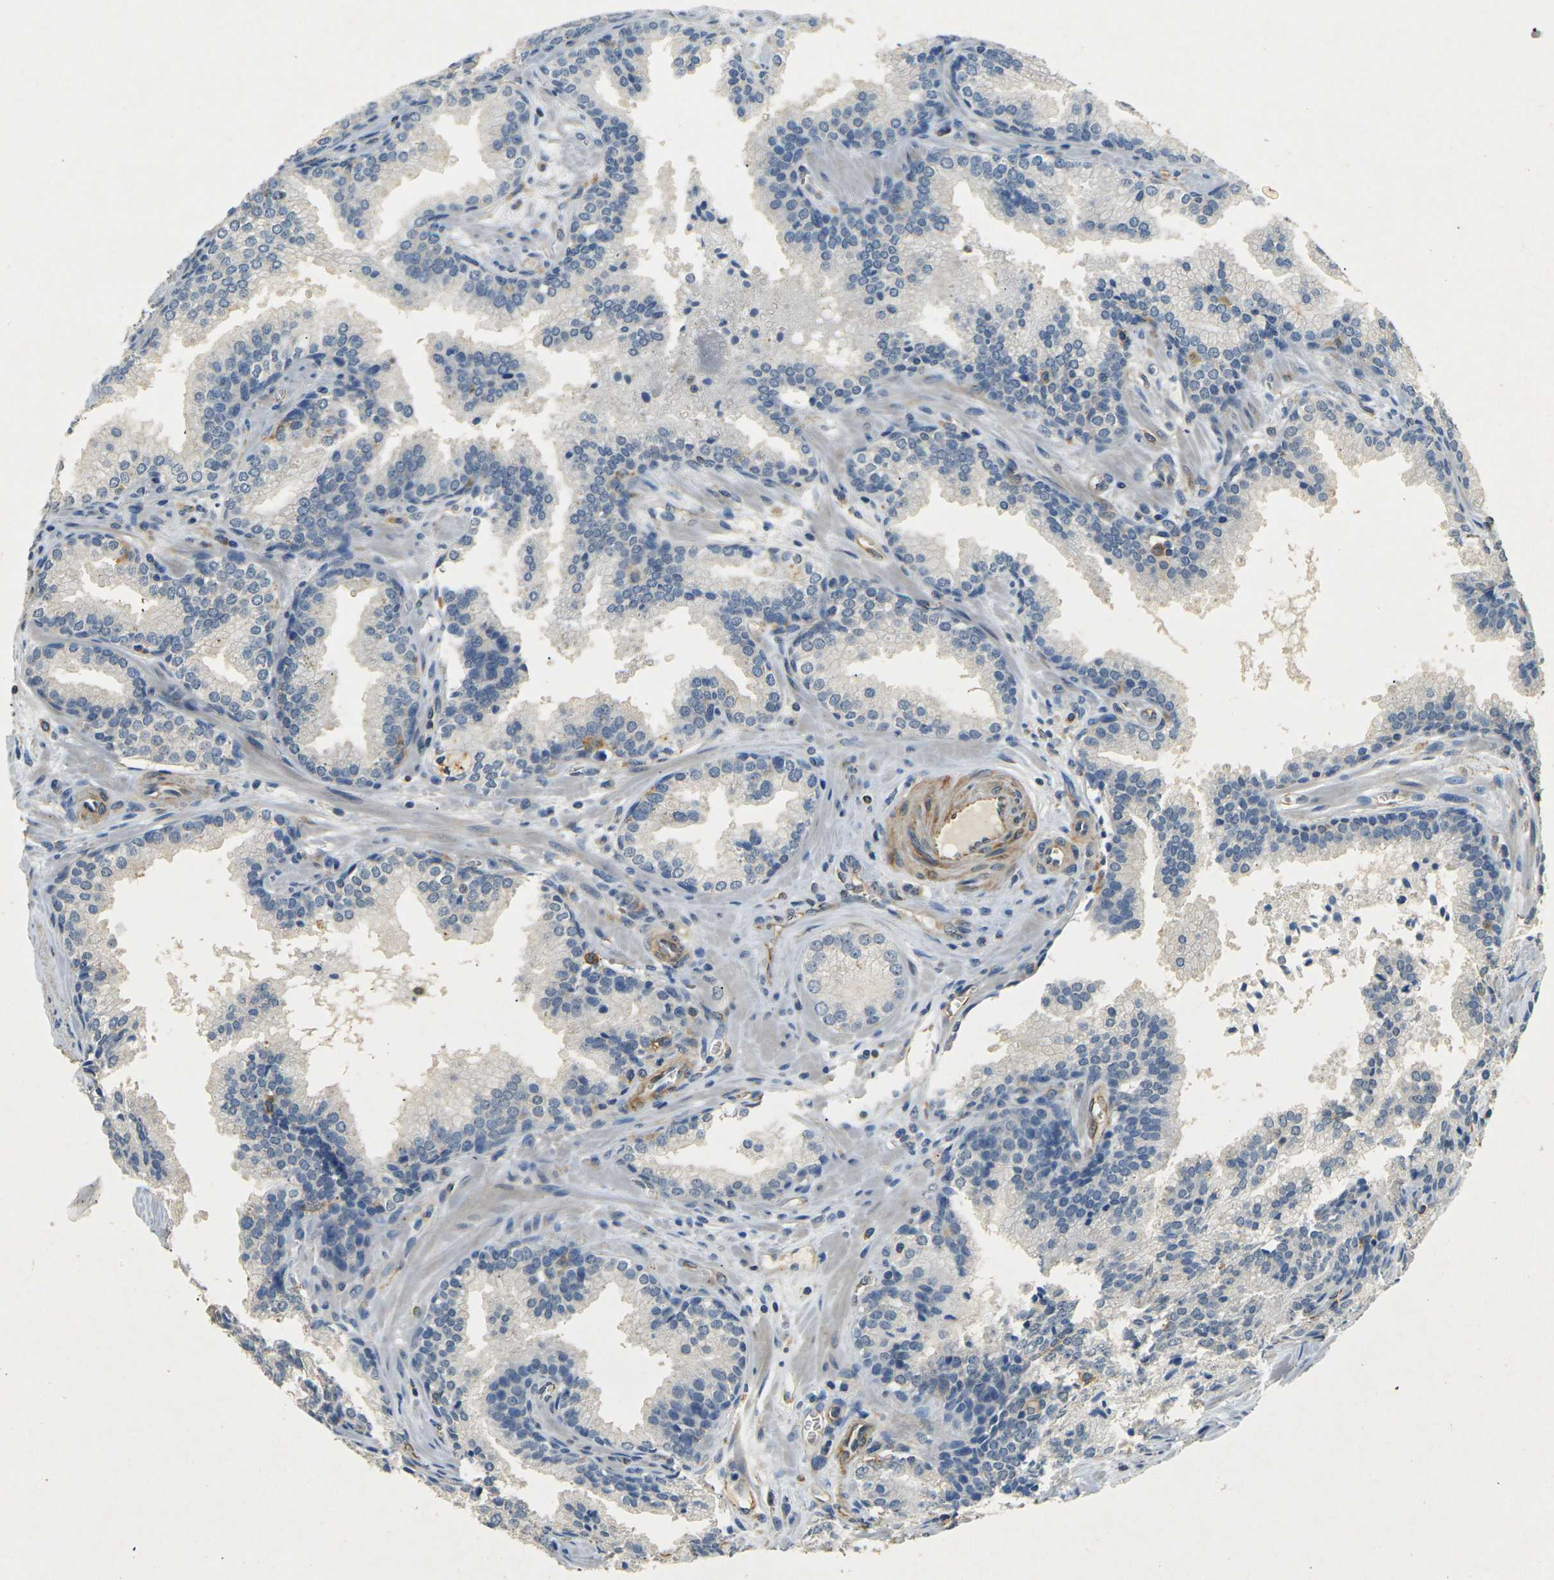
{"staining": {"intensity": "negative", "quantity": "none", "location": "none"}, "tissue": "prostate cancer", "cell_type": "Tumor cells", "image_type": "cancer", "snomed": [{"axis": "morphology", "description": "Adenocarcinoma, Low grade"}, {"axis": "topography", "description": "Prostate"}], "caption": "The histopathology image displays no staining of tumor cells in prostate adenocarcinoma (low-grade).", "gene": "SORT1", "patient": {"sex": "male", "age": 60}}